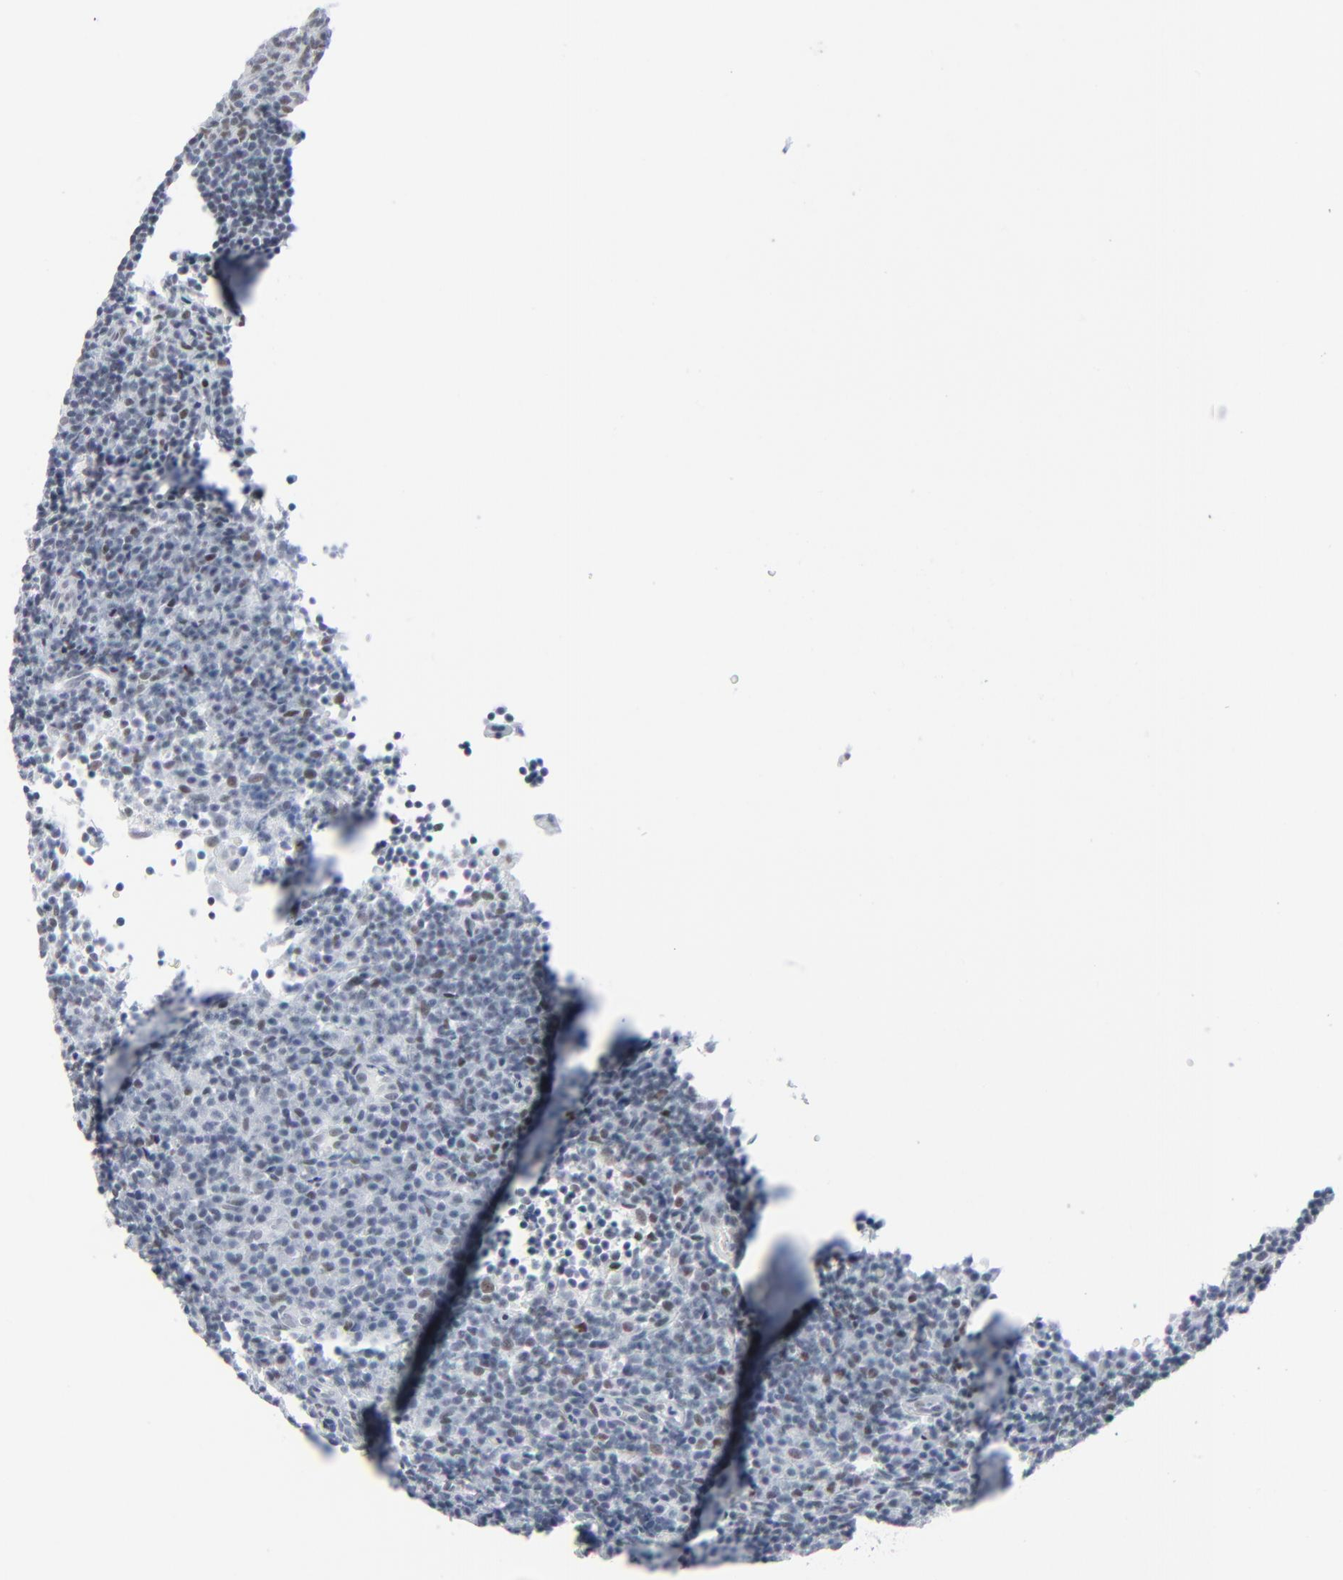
{"staining": {"intensity": "moderate", "quantity": ">75%", "location": "nuclear"}, "tissue": "tonsil", "cell_type": "Germinal center cells", "image_type": "normal", "snomed": [{"axis": "morphology", "description": "Normal tissue, NOS"}, {"axis": "topography", "description": "Tonsil"}], "caption": "The immunohistochemical stain shows moderate nuclear staining in germinal center cells of normal tonsil.", "gene": "SIRT1", "patient": {"sex": "female", "age": 40}}